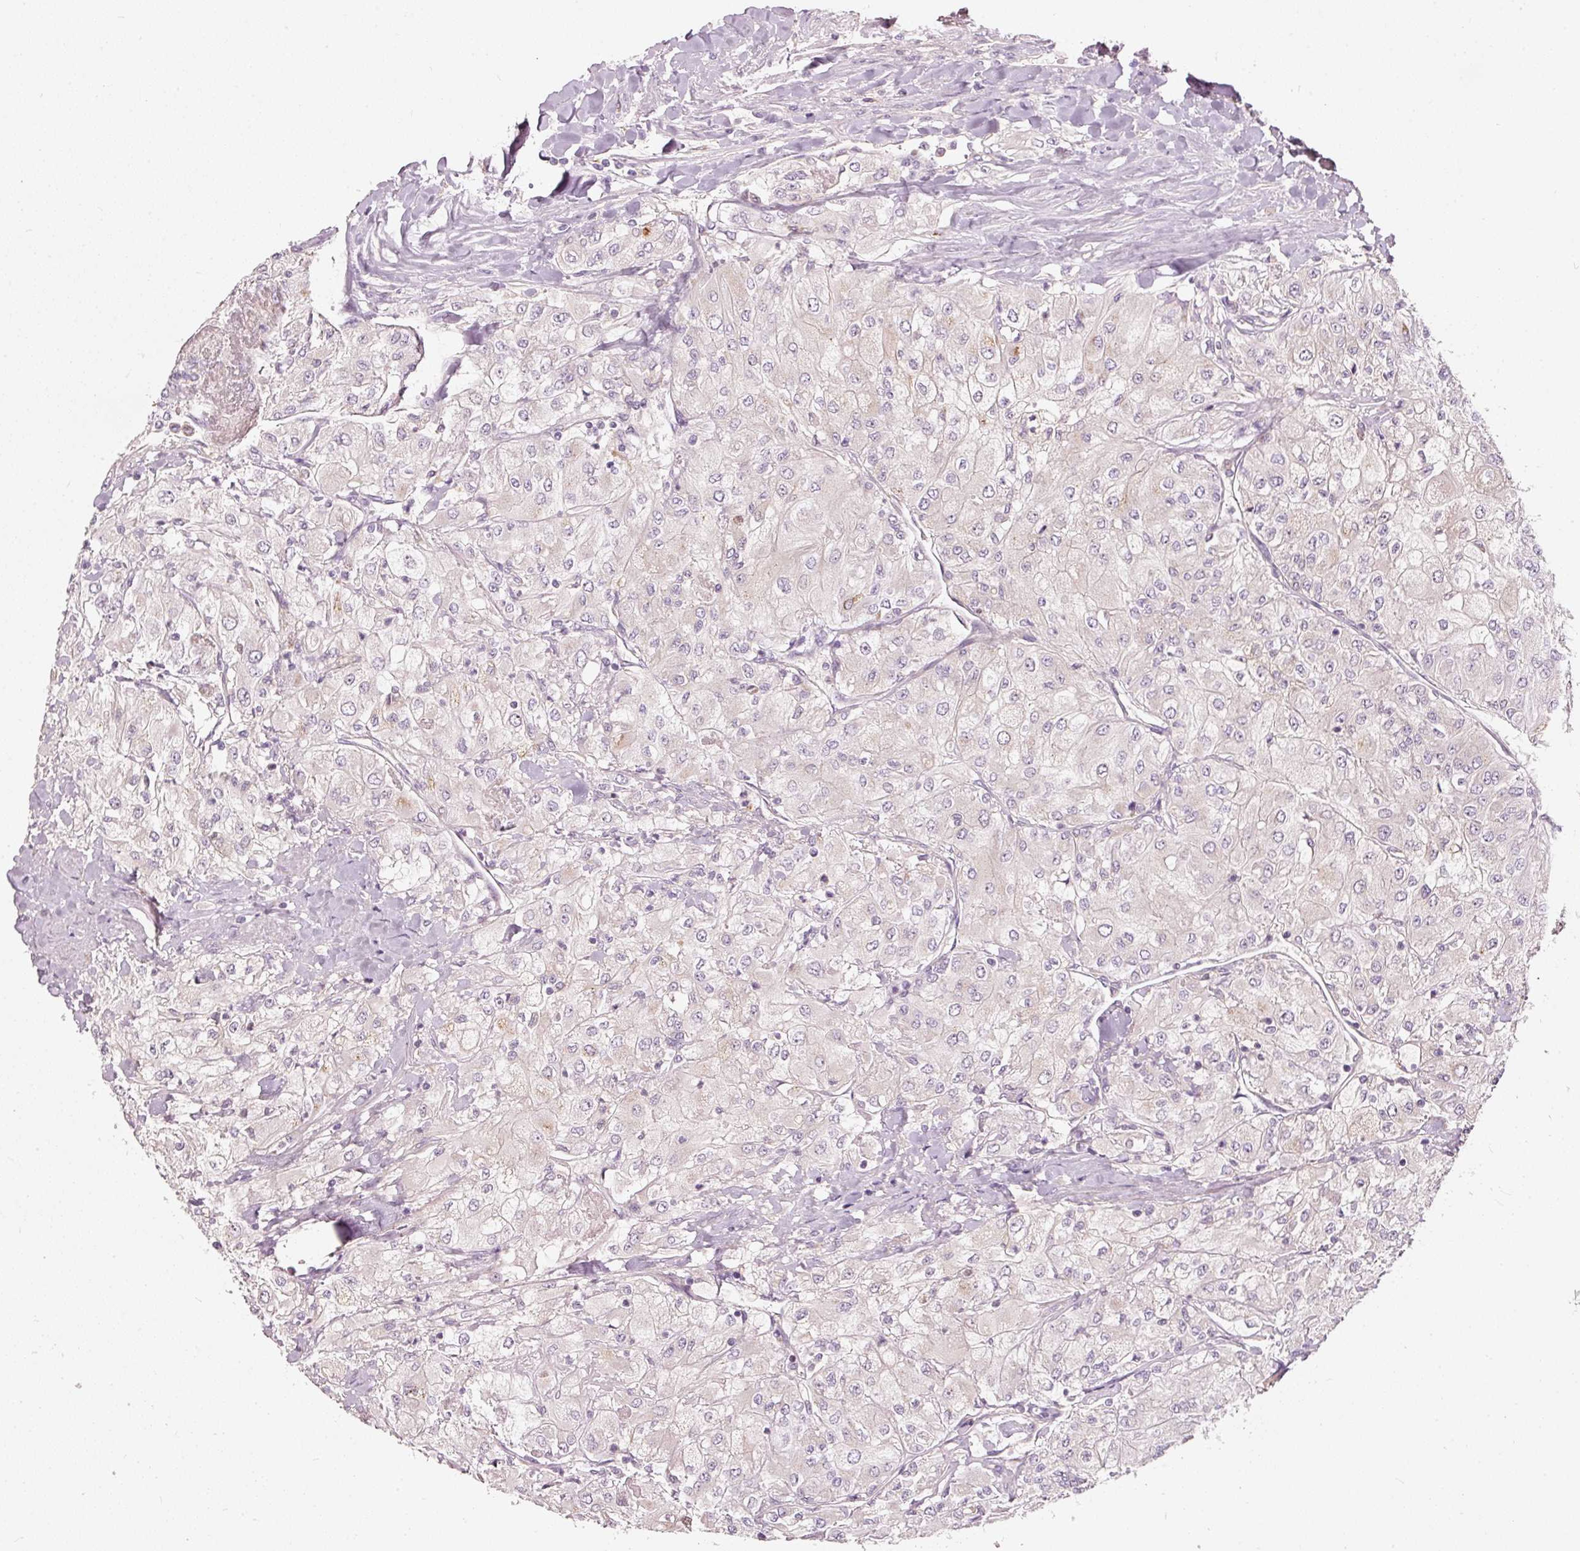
{"staining": {"intensity": "negative", "quantity": "none", "location": "none"}, "tissue": "renal cancer", "cell_type": "Tumor cells", "image_type": "cancer", "snomed": [{"axis": "morphology", "description": "Adenocarcinoma, NOS"}, {"axis": "topography", "description": "Kidney"}], "caption": "The histopathology image demonstrates no significant expression in tumor cells of renal cancer (adenocarcinoma). (DAB immunohistochemistry (IHC) visualized using brightfield microscopy, high magnification).", "gene": "KLHL21", "patient": {"sex": "male", "age": 80}}